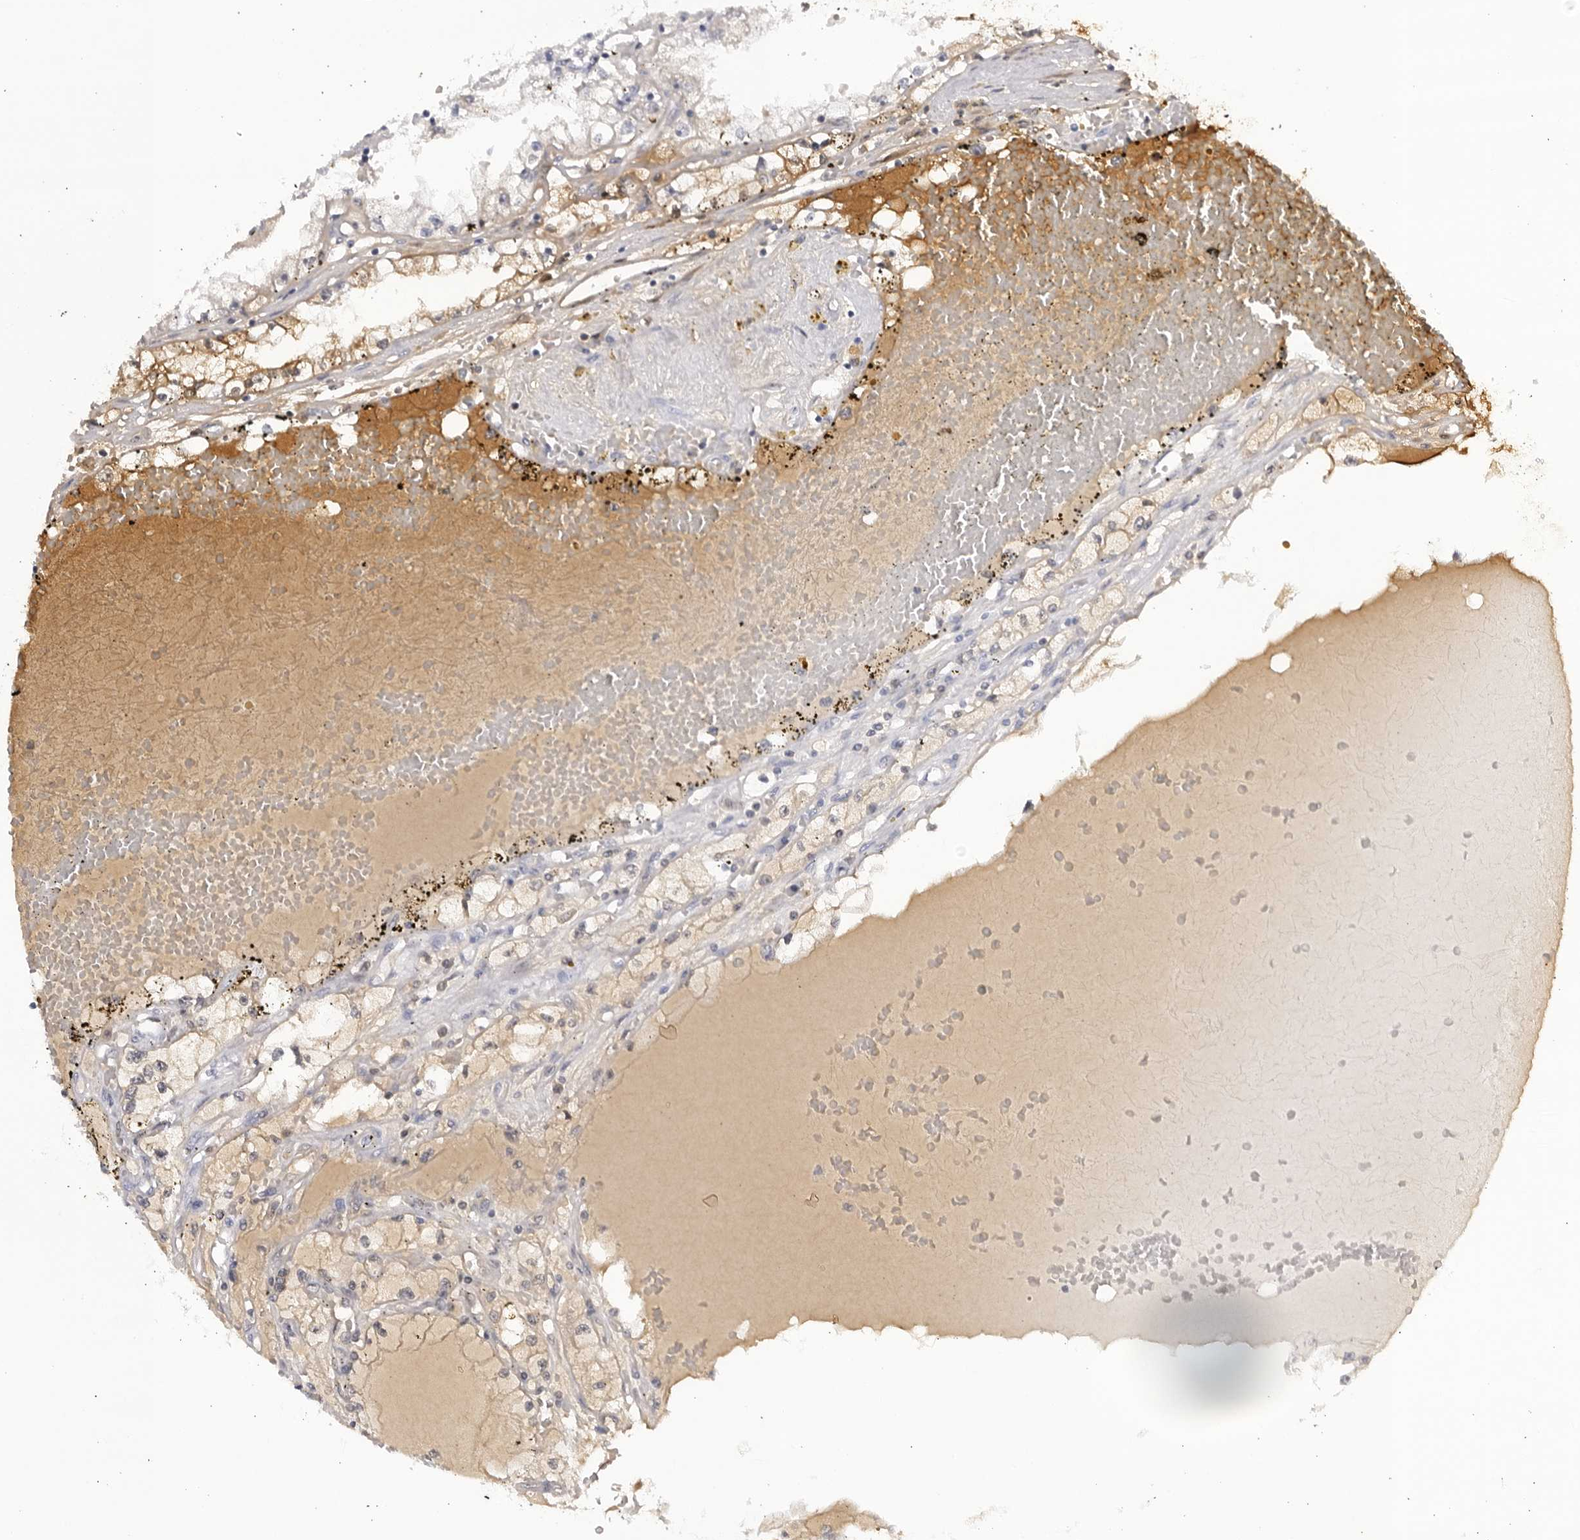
{"staining": {"intensity": "moderate", "quantity": "<25%", "location": "cytoplasmic/membranous"}, "tissue": "renal cancer", "cell_type": "Tumor cells", "image_type": "cancer", "snomed": [{"axis": "morphology", "description": "Adenocarcinoma, NOS"}, {"axis": "topography", "description": "Kidney"}], "caption": "Immunohistochemistry of human renal cancer (adenocarcinoma) displays low levels of moderate cytoplasmic/membranous positivity in approximately <25% of tumor cells. The protein of interest is shown in brown color, while the nuclei are stained blue.", "gene": "CNBD1", "patient": {"sex": "male", "age": 56}}